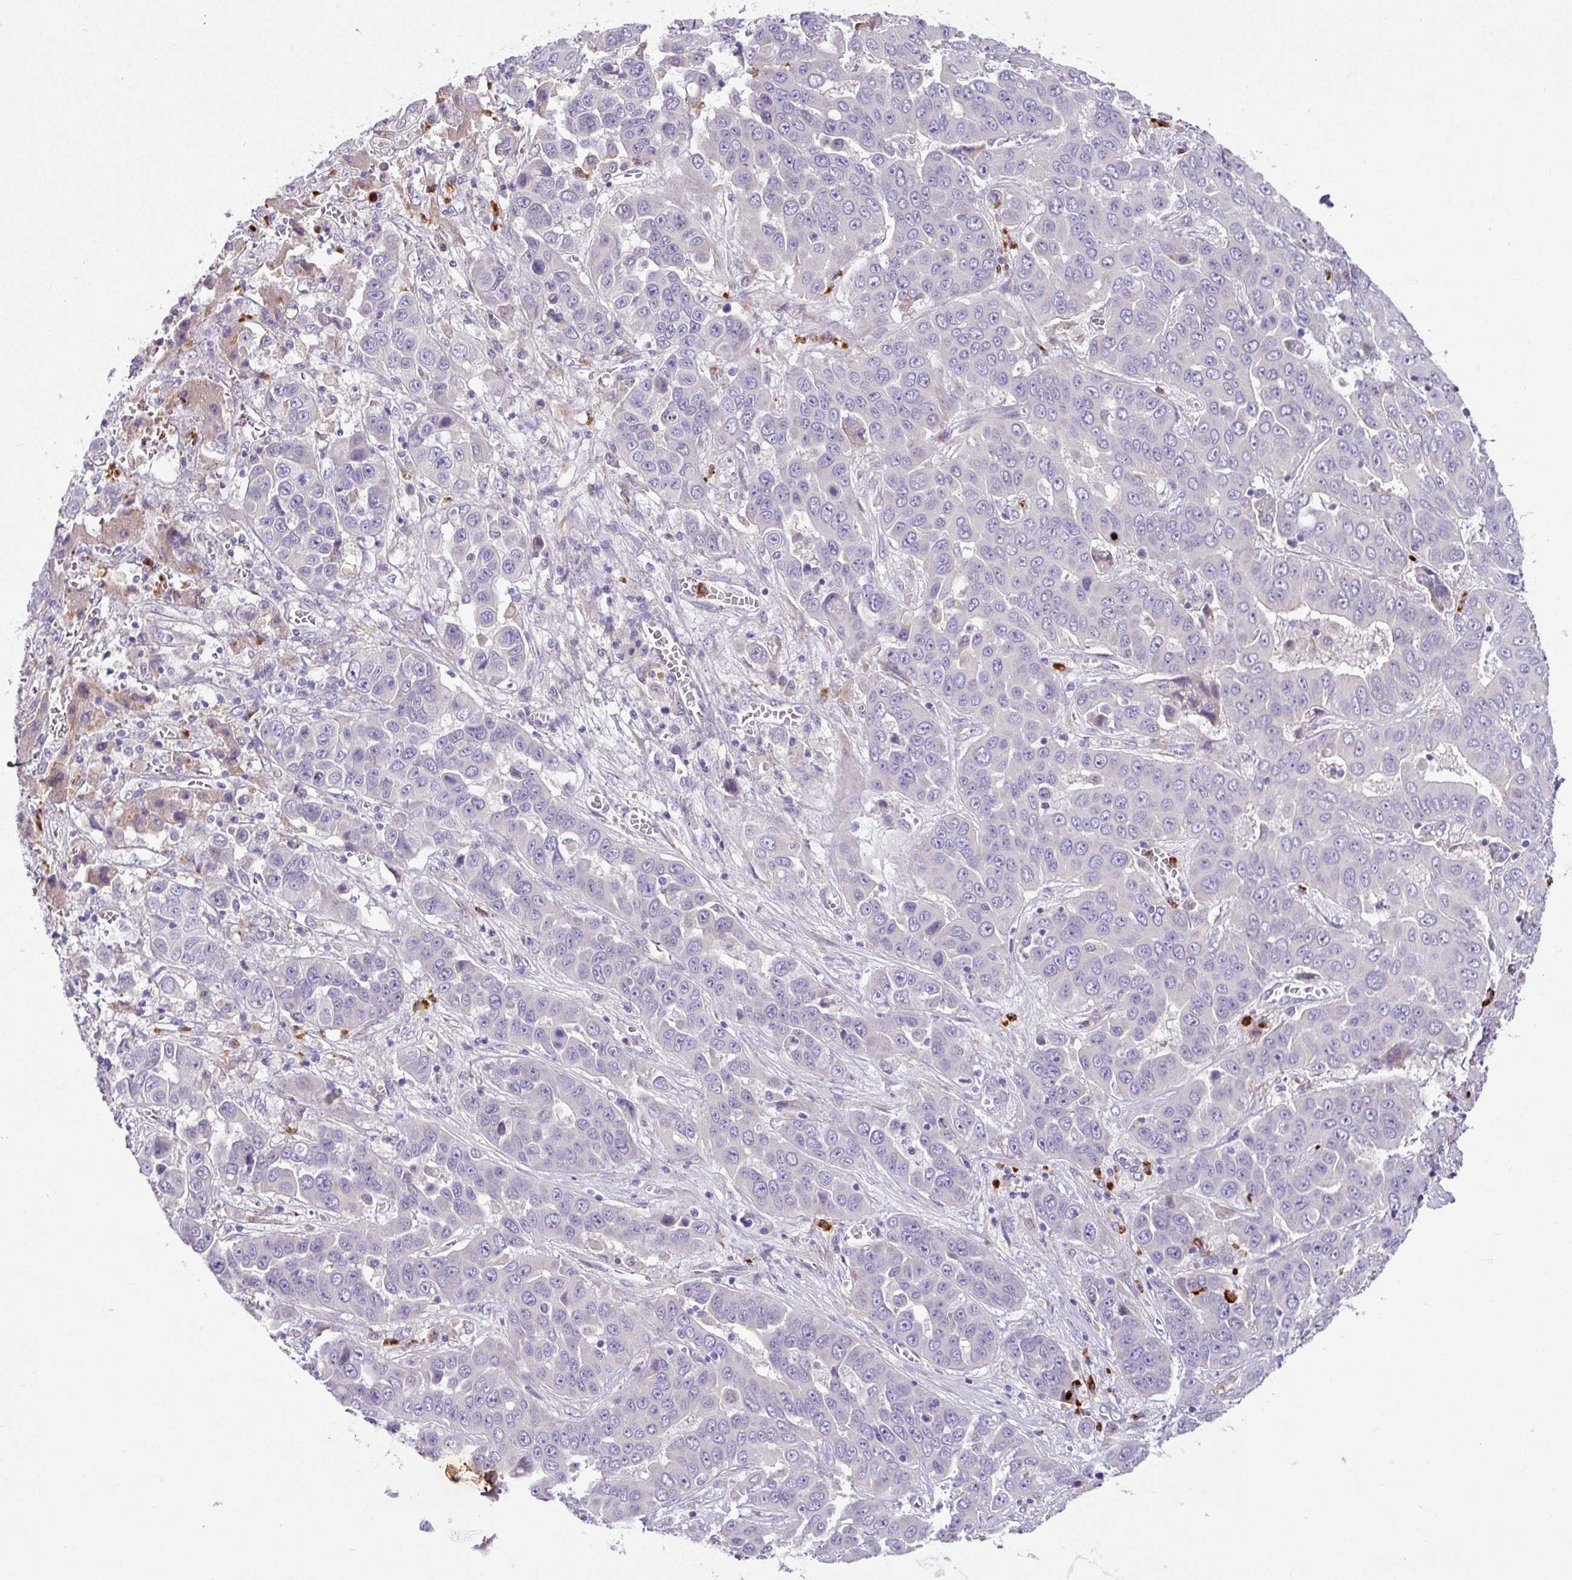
{"staining": {"intensity": "negative", "quantity": "none", "location": "none"}, "tissue": "liver cancer", "cell_type": "Tumor cells", "image_type": "cancer", "snomed": [{"axis": "morphology", "description": "Cholangiocarcinoma"}, {"axis": "topography", "description": "Liver"}], "caption": "This is a photomicrograph of immunohistochemistry staining of liver cancer, which shows no positivity in tumor cells.", "gene": "CRISP3", "patient": {"sex": "female", "age": 52}}